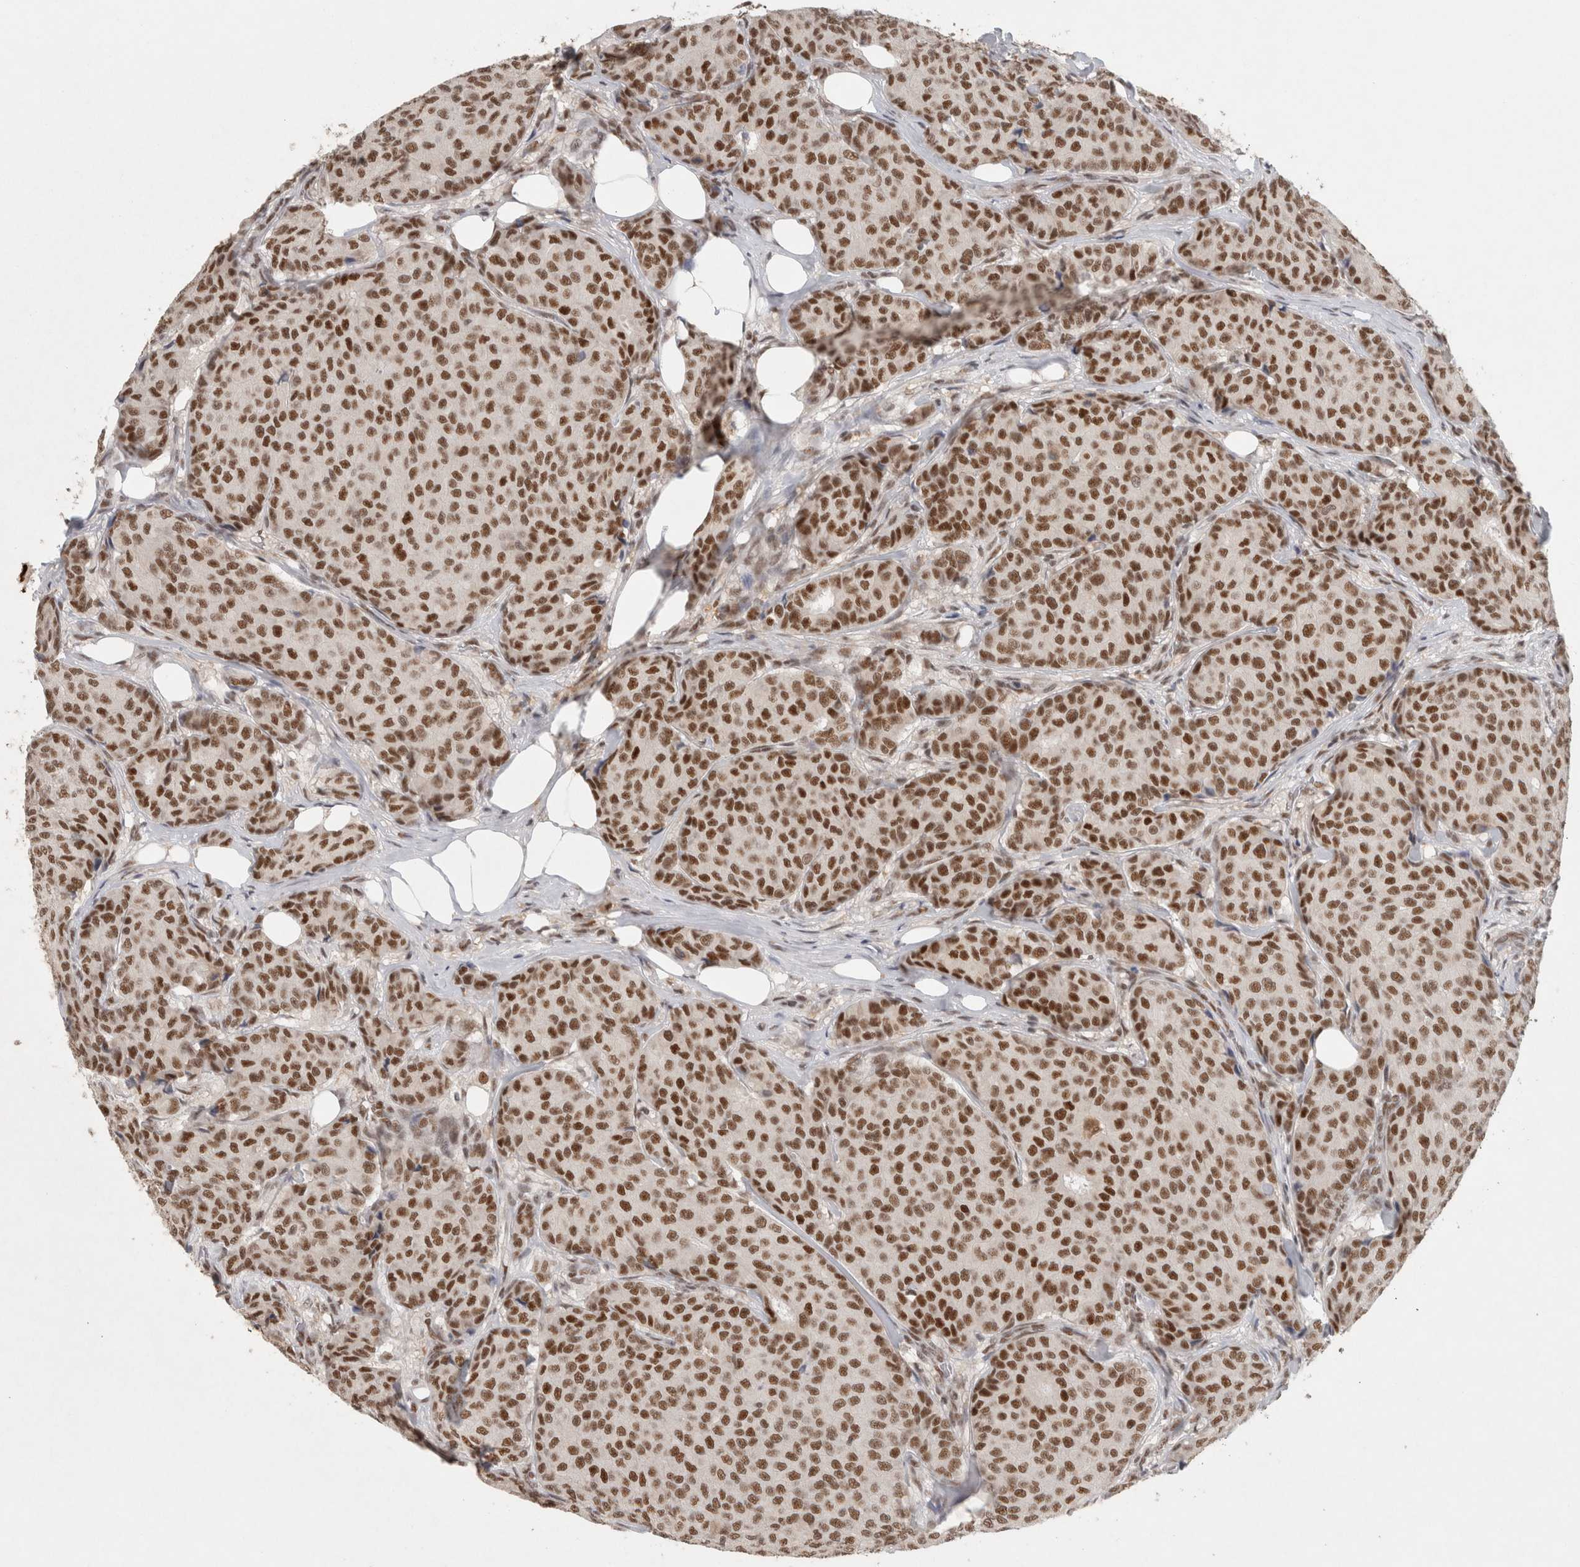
{"staining": {"intensity": "strong", "quantity": ">75%", "location": "nuclear"}, "tissue": "breast cancer", "cell_type": "Tumor cells", "image_type": "cancer", "snomed": [{"axis": "morphology", "description": "Duct carcinoma"}, {"axis": "topography", "description": "Breast"}], "caption": "Protein expression analysis of human breast cancer reveals strong nuclear expression in approximately >75% of tumor cells. (IHC, brightfield microscopy, high magnification).", "gene": "ZNF830", "patient": {"sex": "female", "age": 75}}